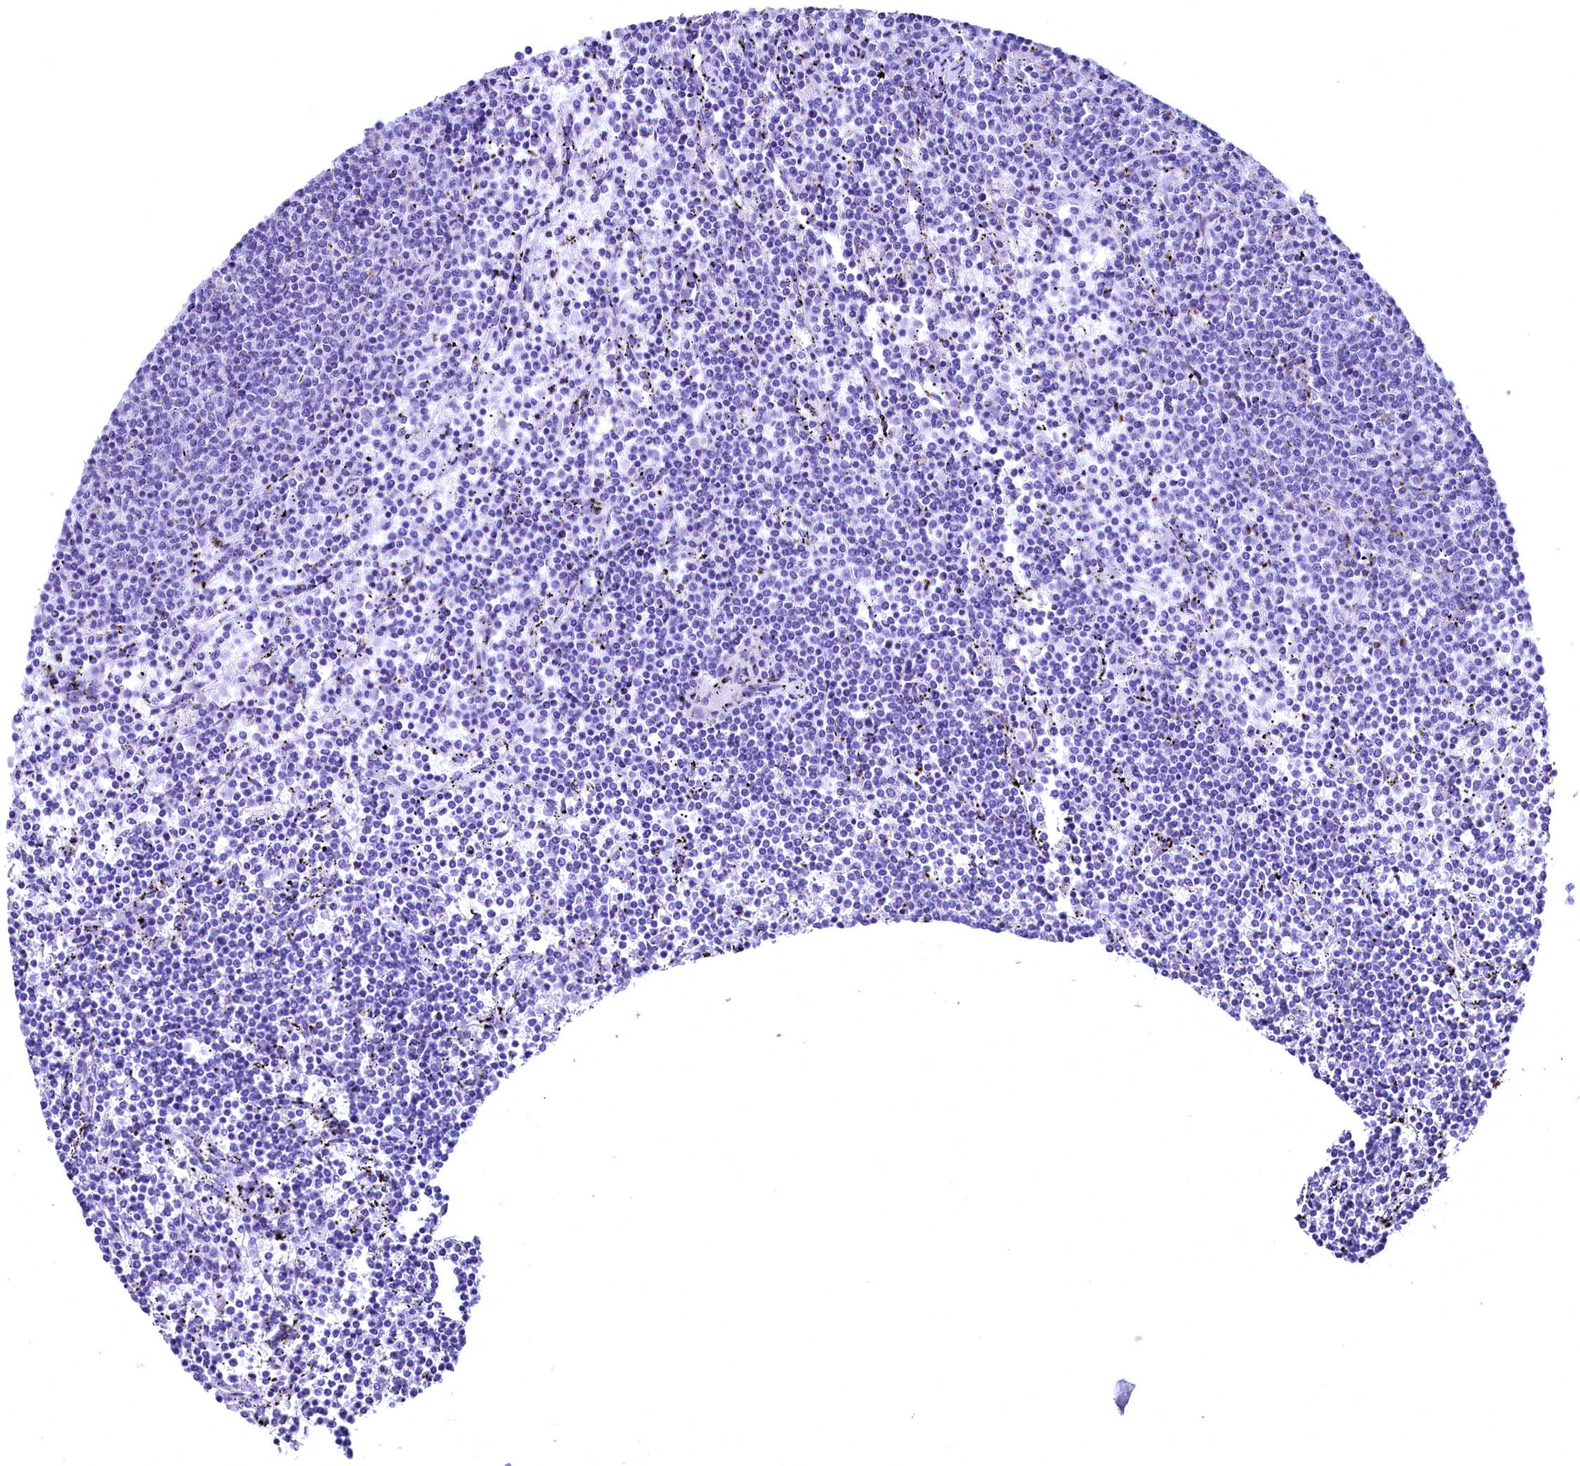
{"staining": {"intensity": "negative", "quantity": "none", "location": "none"}, "tissue": "lymphoma", "cell_type": "Tumor cells", "image_type": "cancer", "snomed": [{"axis": "morphology", "description": "Malignant lymphoma, non-Hodgkin's type, Low grade"}, {"axis": "topography", "description": "Spleen"}], "caption": "Tumor cells show no significant expression in low-grade malignant lymphoma, non-Hodgkin's type.", "gene": "SKIDA1", "patient": {"sex": "female", "age": 50}}